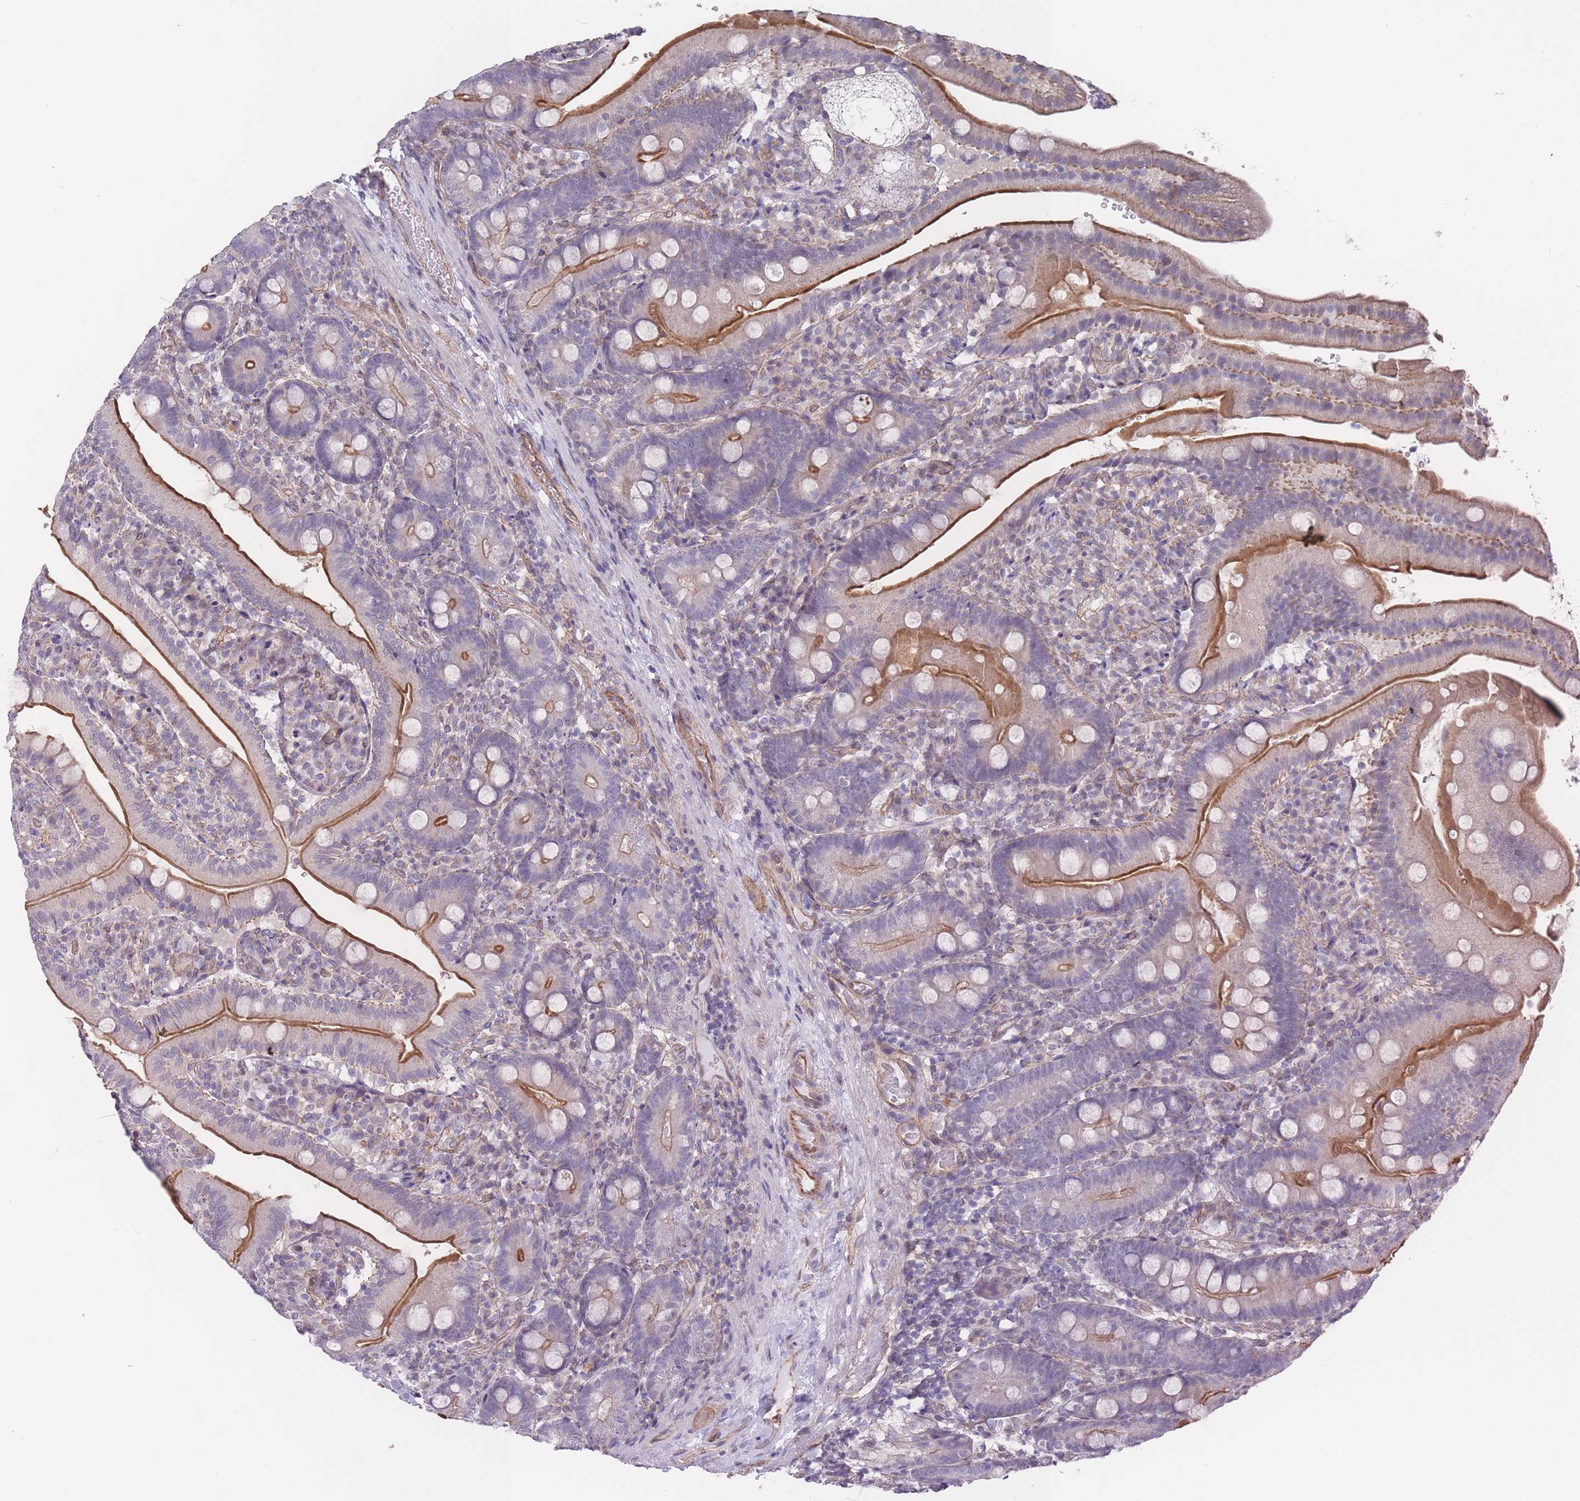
{"staining": {"intensity": "strong", "quantity": "25%-75%", "location": "cytoplasmic/membranous"}, "tissue": "duodenum", "cell_type": "Glandular cells", "image_type": "normal", "snomed": [{"axis": "morphology", "description": "Normal tissue, NOS"}, {"axis": "topography", "description": "Duodenum"}], "caption": "Strong cytoplasmic/membranous positivity for a protein is identified in about 25%-75% of glandular cells of unremarkable duodenum using immunohistochemistry (IHC).", "gene": "SLC1A6", "patient": {"sex": "female", "age": 67}}